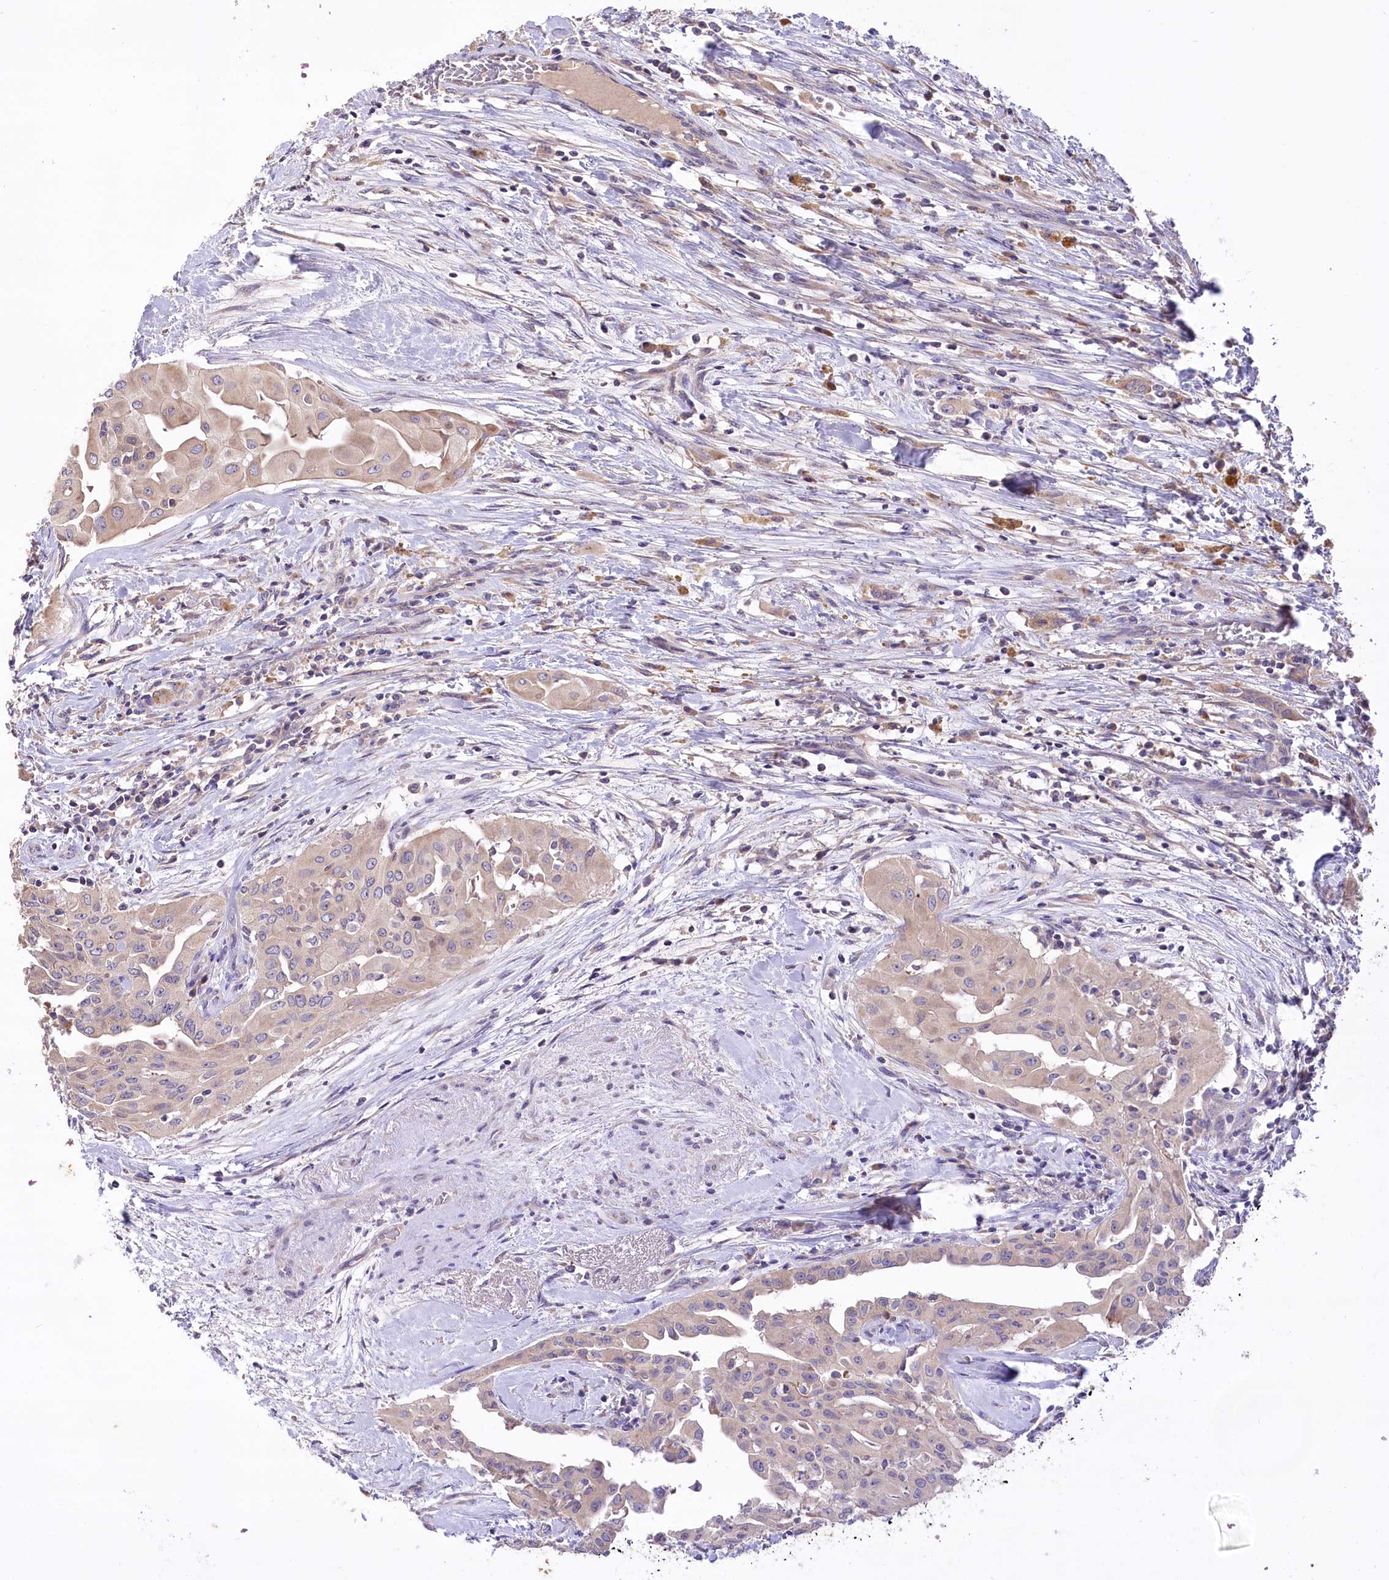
{"staining": {"intensity": "weak", "quantity": "<25%", "location": "cytoplasmic/membranous"}, "tissue": "thyroid cancer", "cell_type": "Tumor cells", "image_type": "cancer", "snomed": [{"axis": "morphology", "description": "Papillary adenocarcinoma, NOS"}, {"axis": "topography", "description": "Thyroid gland"}], "caption": "IHC micrograph of neoplastic tissue: human thyroid cancer stained with DAB shows no significant protein positivity in tumor cells.", "gene": "PBLD", "patient": {"sex": "female", "age": 59}}